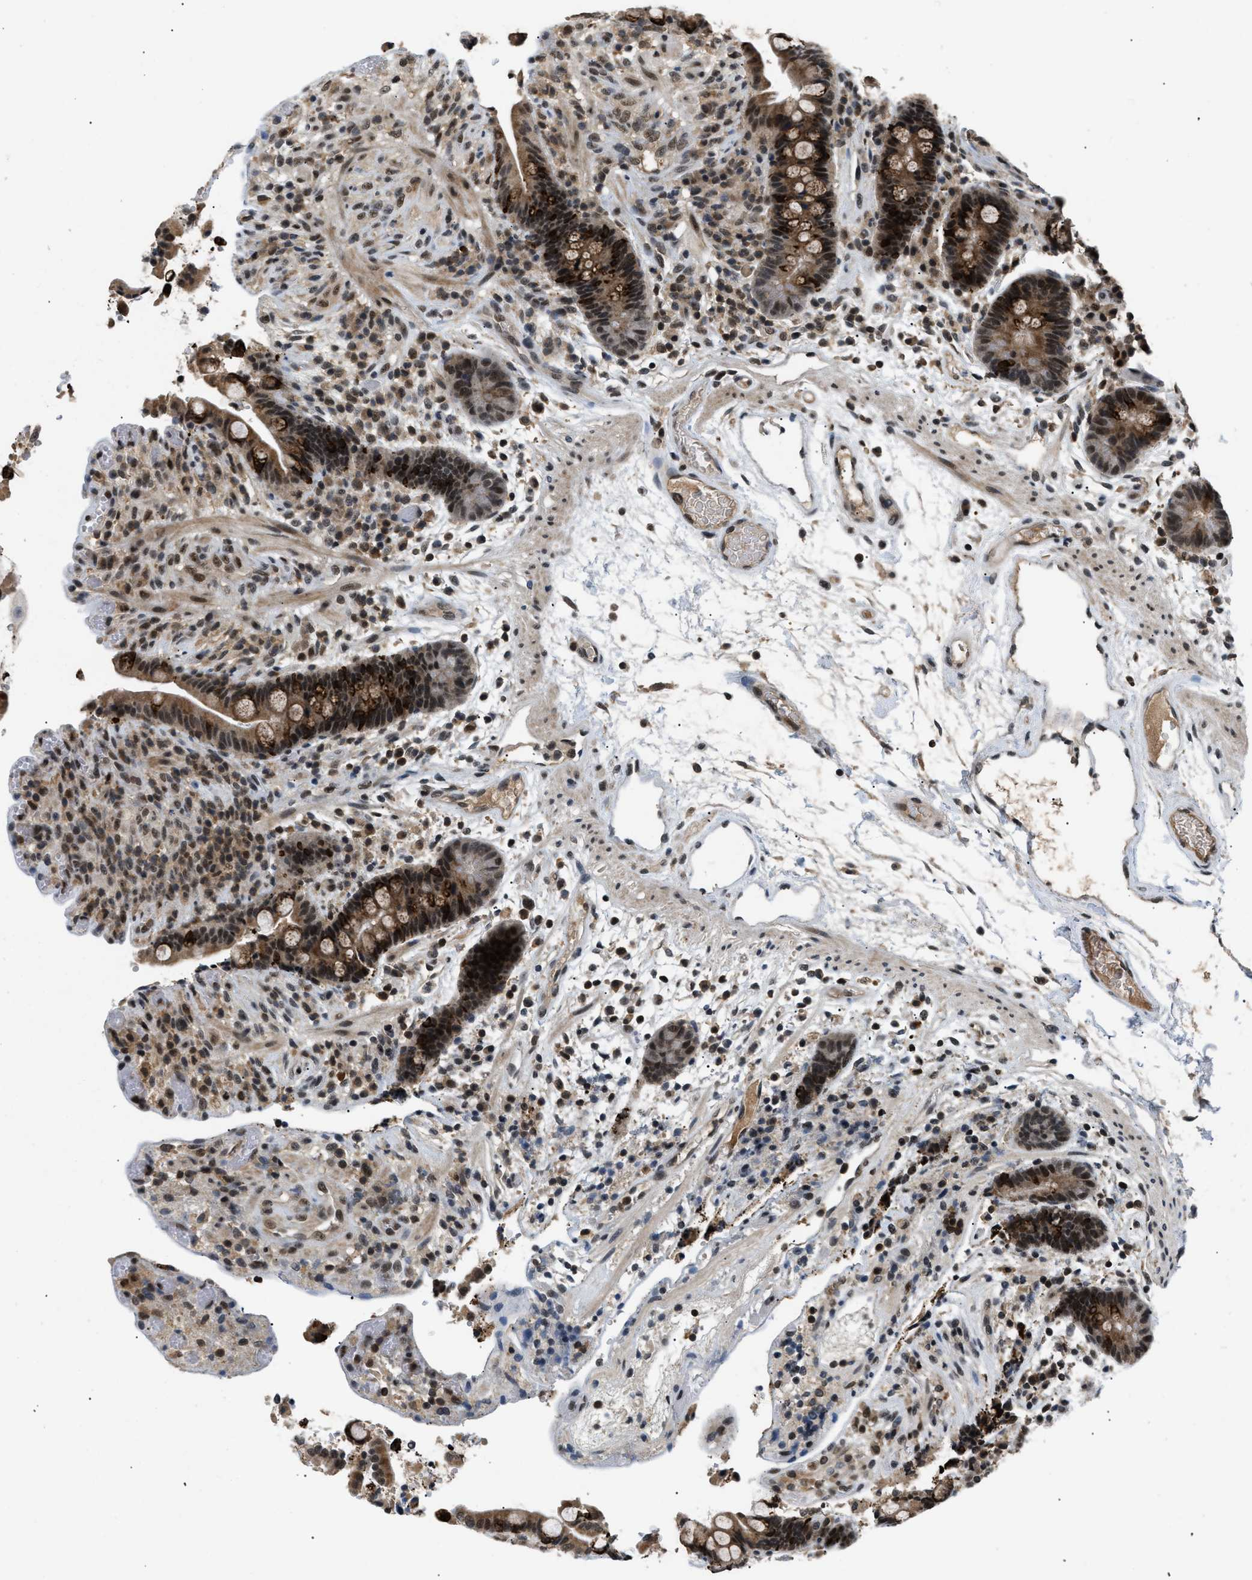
{"staining": {"intensity": "moderate", "quantity": ">75%", "location": "cytoplasmic/membranous,nuclear"}, "tissue": "colon", "cell_type": "Endothelial cells", "image_type": "normal", "snomed": [{"axis": "morphology", "description": "Normal tissue, NOS"}, {"axis": "topography", "description": "Colon"}], "caption": "Benign colon demonstrates moderate cytoplasmic/membranous,nuclear positivity in about >75% of endothelial cells.", "gene": "RBM5", "patient": {"sex": "male", "age": 73}}